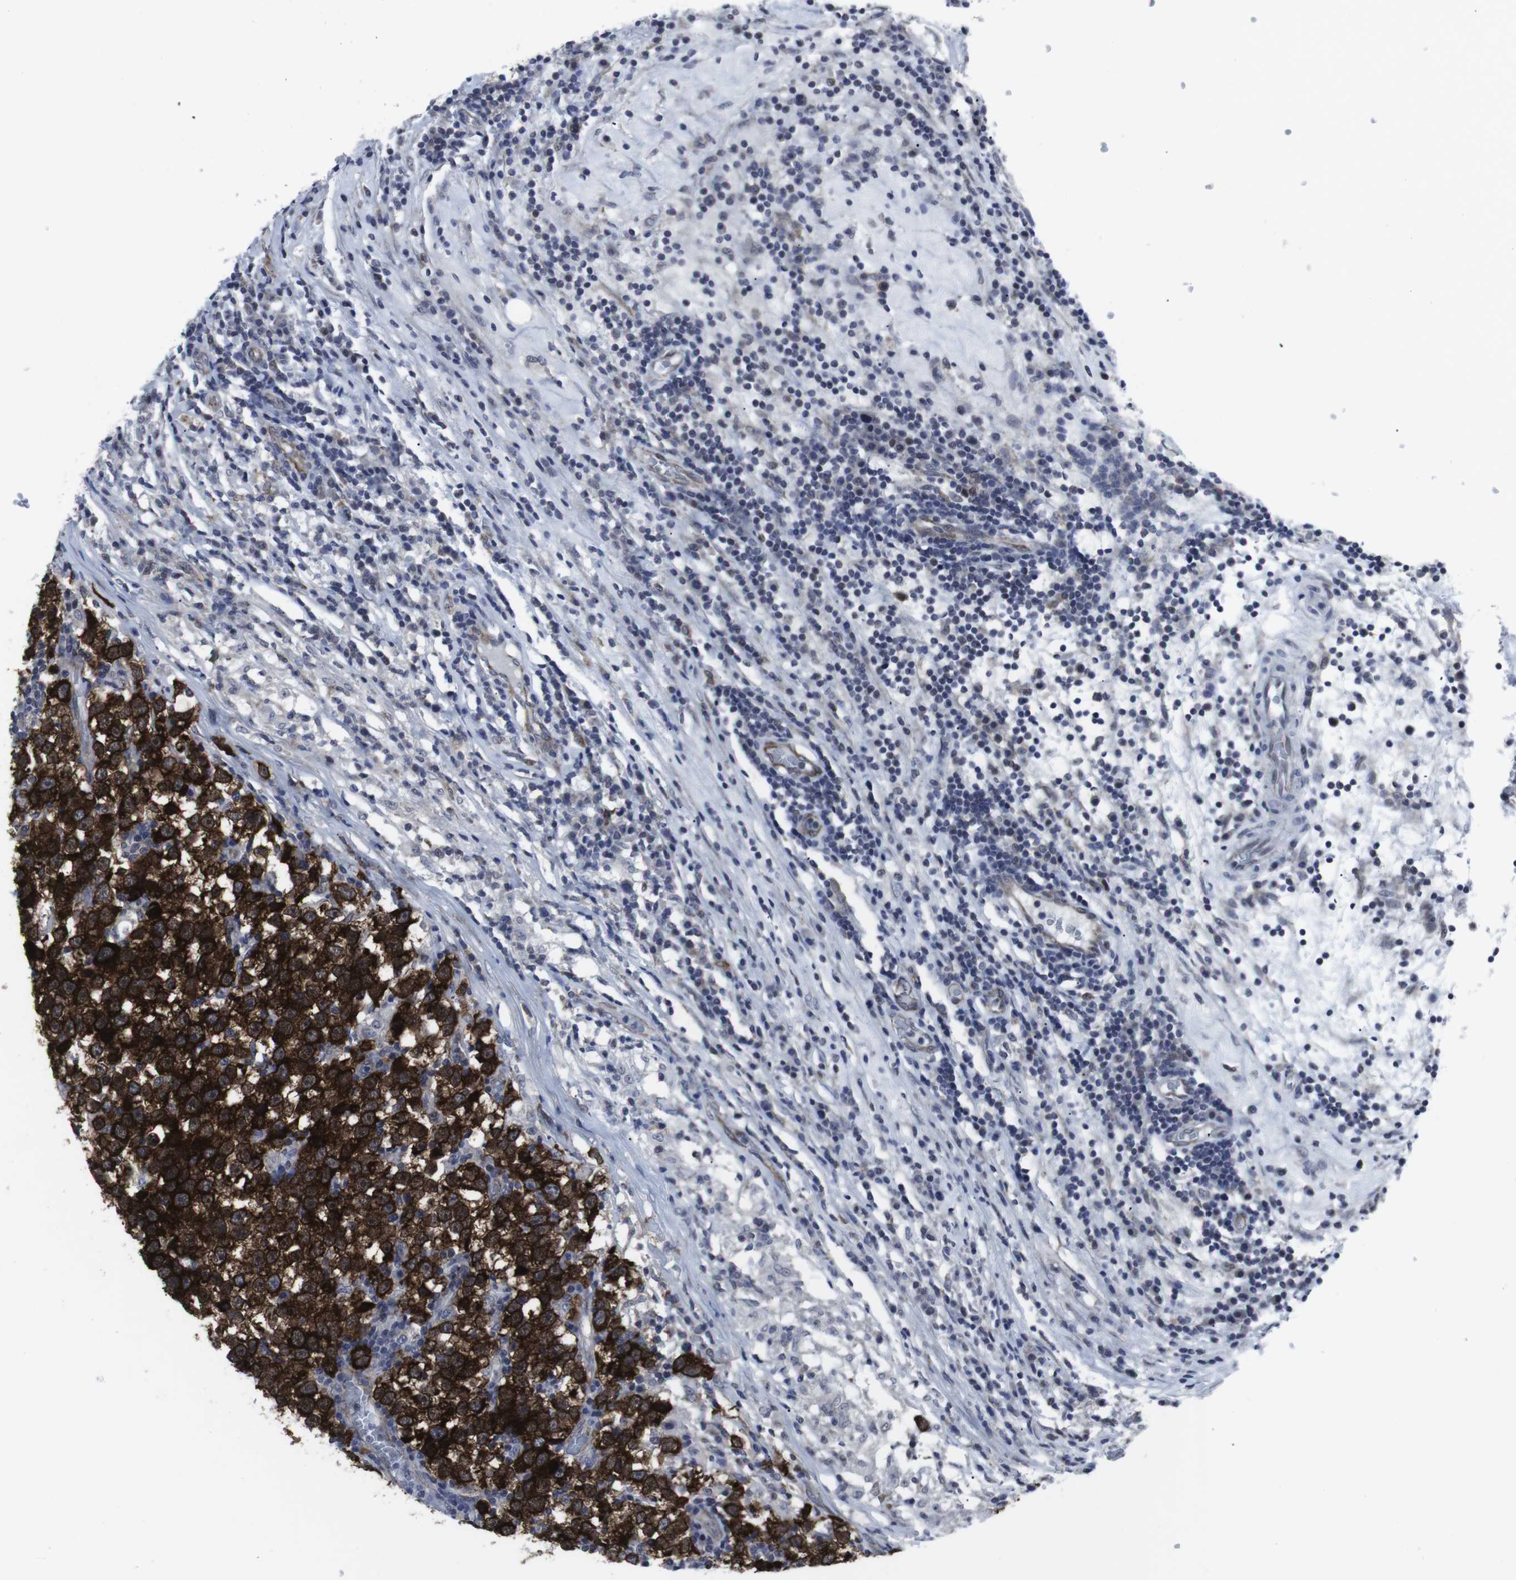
{"staining": {"intensity": "strong", "quantity": ">75%", "location": "cytoplasmic/membranous"}, "tissue": "testis cancer", "cell_type": "Tumor cells", "image_type": "cancer", "snomed": [{"axis": "morphology", "description": "Seminoma, NOS"}, {"axis": "topography", "description": "Testis"}], "caption": "High-power microscopy captured an IHC image of seminoma (testis), revealing strong cytoplasmic/membranous expression in approximately >75% of tumor cells.", "gene": "GEMIN2", "patient": {"sex": "male", "age": 43}}